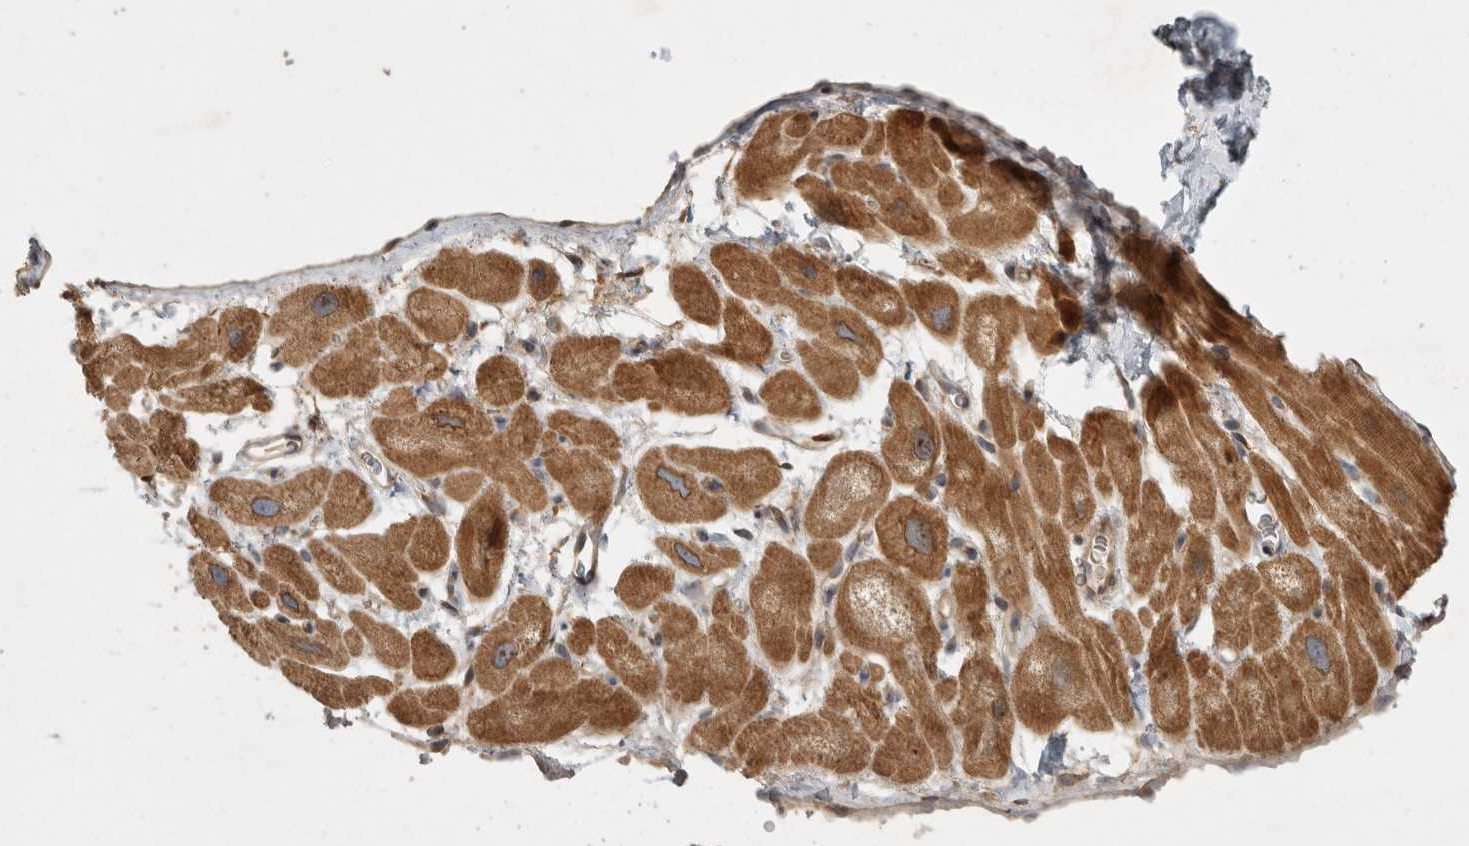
{"staining": {"intensity": "moderate", "quantity": ">75%", "location": "cytoplasmic/membranous"}, "tissue": "heart muscle", "cell_type": "Cardiomyocytes", "image_type": "normal", "snomed": [{"axis": "morphology", "description": "Normal tissue, NOS"}, {"axis": "topography", "description": "Heart"}], "caption": "This is an image of IHC staining of benign heart muscle, which shows moderate expression in the cytoplasmic/membranous of cardiomyocytes.", "gene": "VEPH1", "patient": {"sex": "male", "age": 49}}